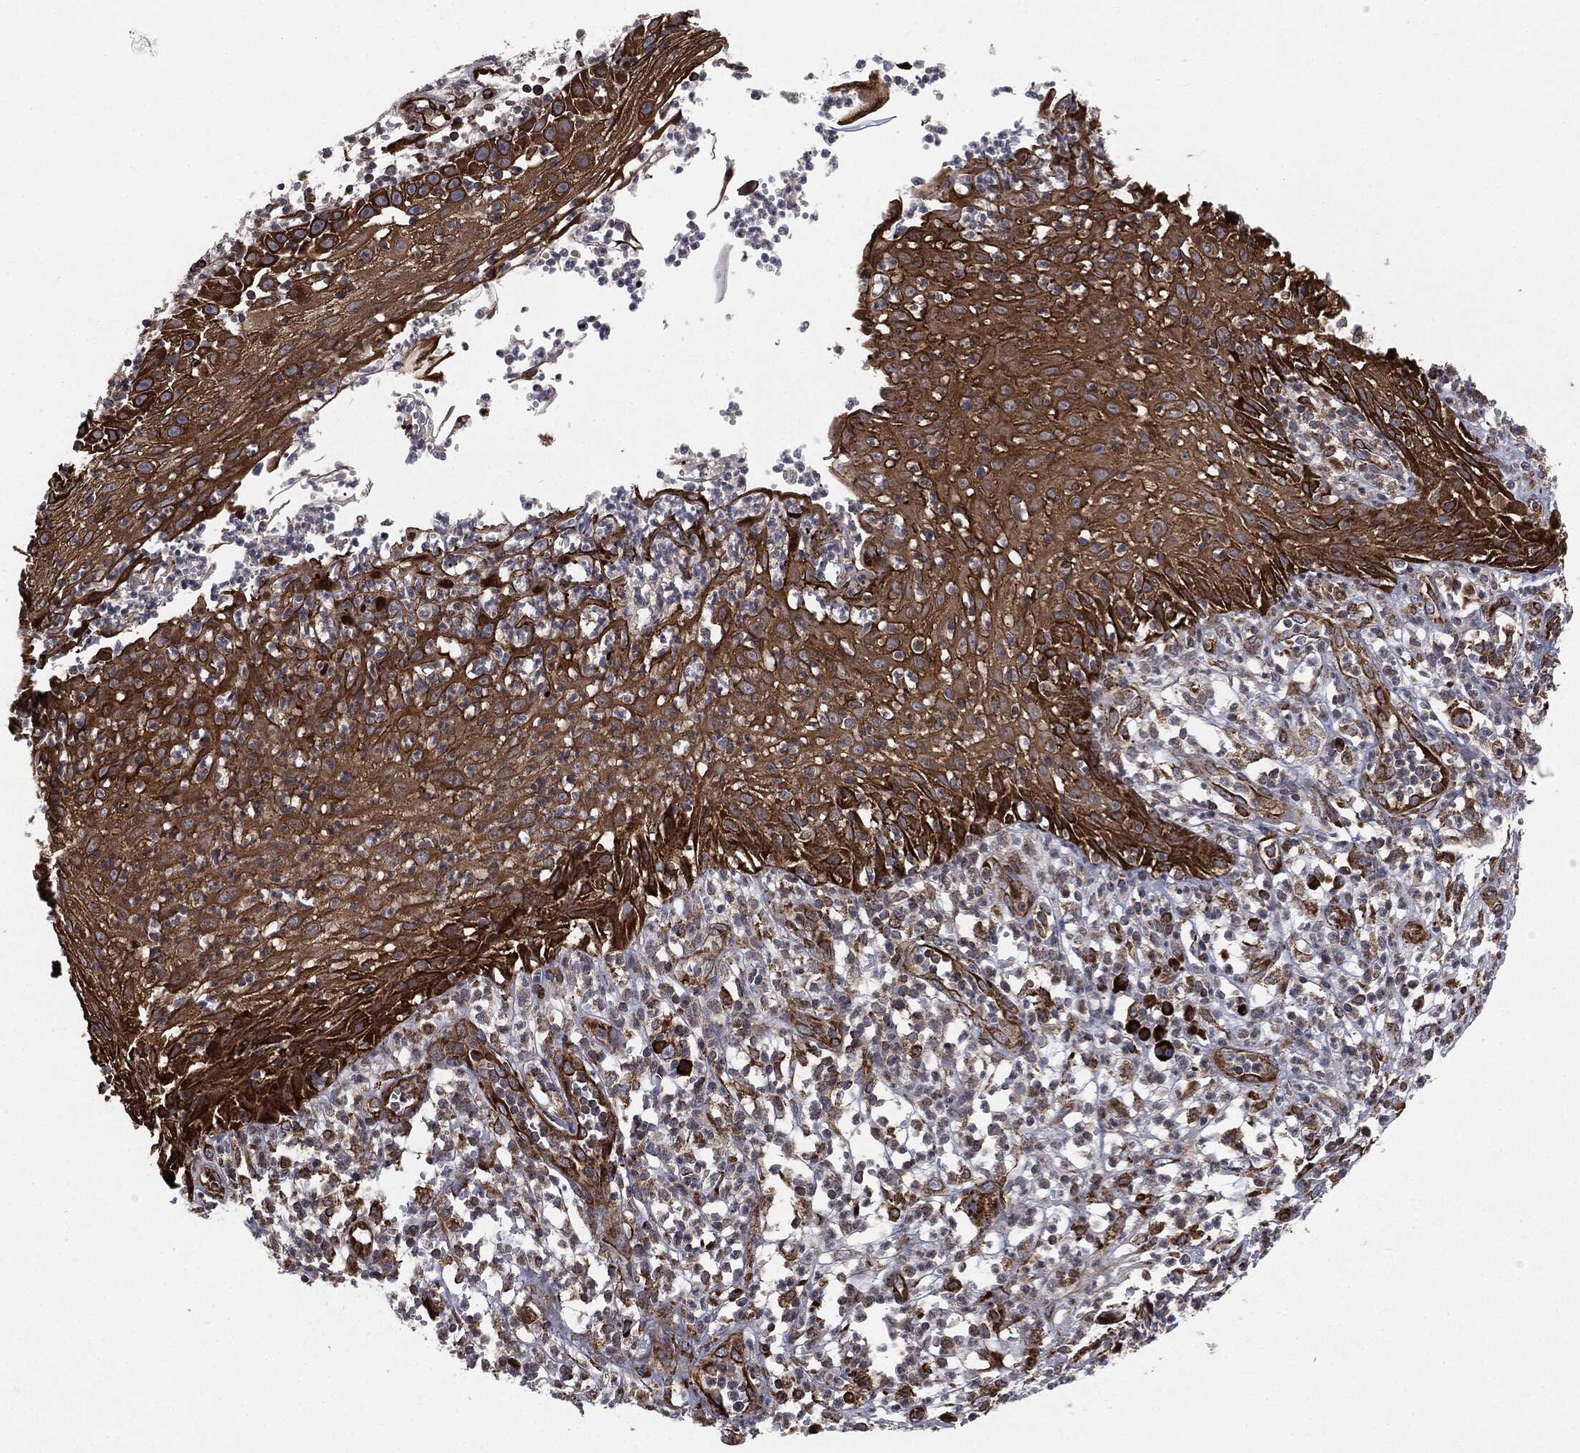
{"staining": {"intensity": "strong", "quantity": ">75%", "location": "cytoplasmic/membranous"}, "tissue": "skin cancer", "cell_type": "Tumor cells", "image_type": "cancer", "snomed": [{"axis": "morphology", "description": "Normal tissue, NOS"}, {"axis": "morphology", "description": "Squamous cell carcinoma, NOS"}, {"axis": "topography", "description": "Skin"}], "caption": "Approximately >75% of tumor cells in human squamous cell carcinoma (skin) reveal strong cytoplasmic/membranous protein expression as visualized by brown immunohistochemical staining.", "gene": "CYLD", "patient": {"sex": "male", "age": 79}}